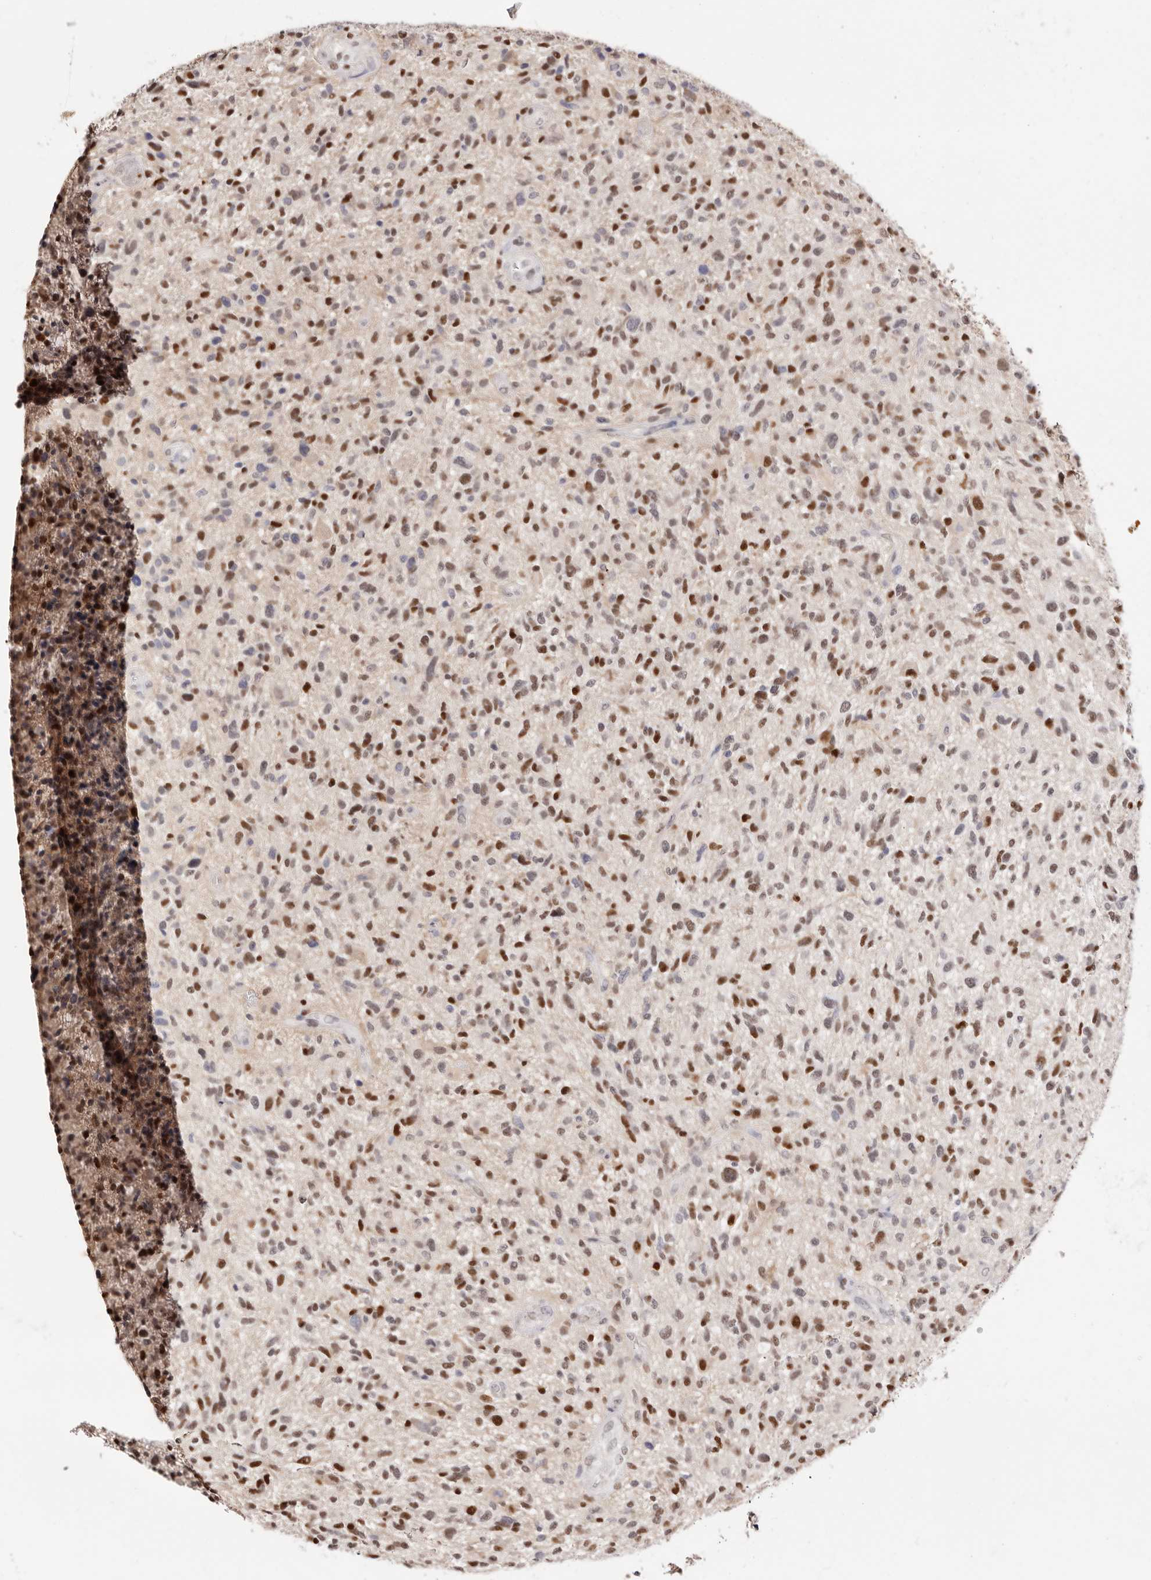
{"staining": {"intensity": "moderate", "quantity": ">75%", "location": "nuclear"}, "tissue": "glioma", "cell_type": "Tumor cells", "image_type": "cancer", "snomed": [{"axis": "morphology", "description": "Glioma, malignant, High grade"}, {"axis": "topography", "description": "Brain"}], "caption": "This is a photomicrograph of IHC staining of malignant glioma (high-grade), which shows moderate expression in the nuclear of tumor cells.", "gene": "TKT", "patient": {"sex": "male", "age": 47}}